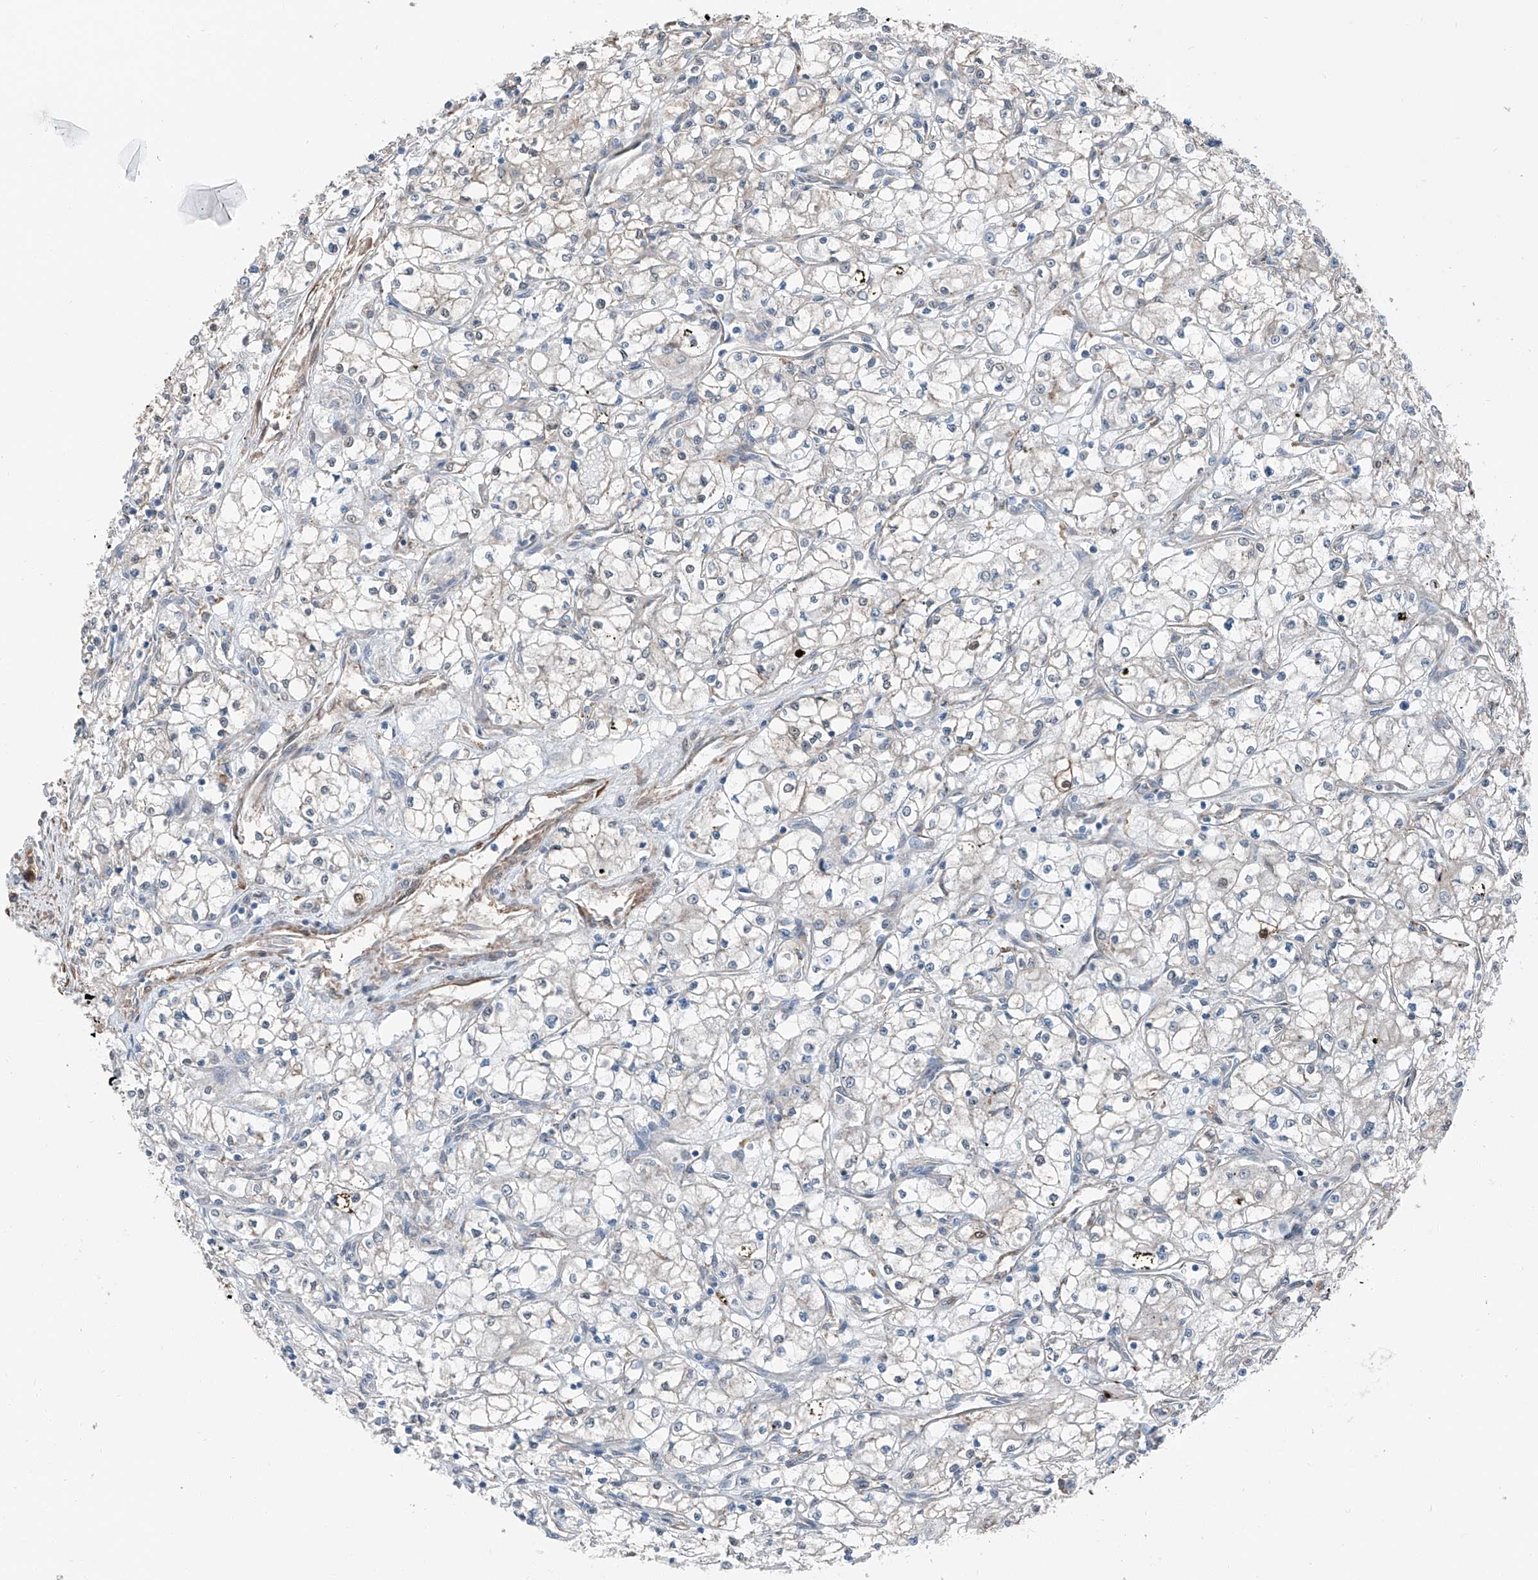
{"staining": {"intensity": "negative", "quantity": "none", "location": "none"}, "tissue": "renal cancer", "cell_type": "Tumor cells", "image_type": "cancer", "snomed": [{"axis": "morphology", "description": "Adenocarcinoma, NOS"}, {"axis": "topography", "description": "Kidney"}], "caption": "The IHC photomicrograph has no significant expression in tumor cells of adenocarcinoma (renal) tissue.", "gene": "HSPA6", "patient": {"sex": "male", "age": 59}}